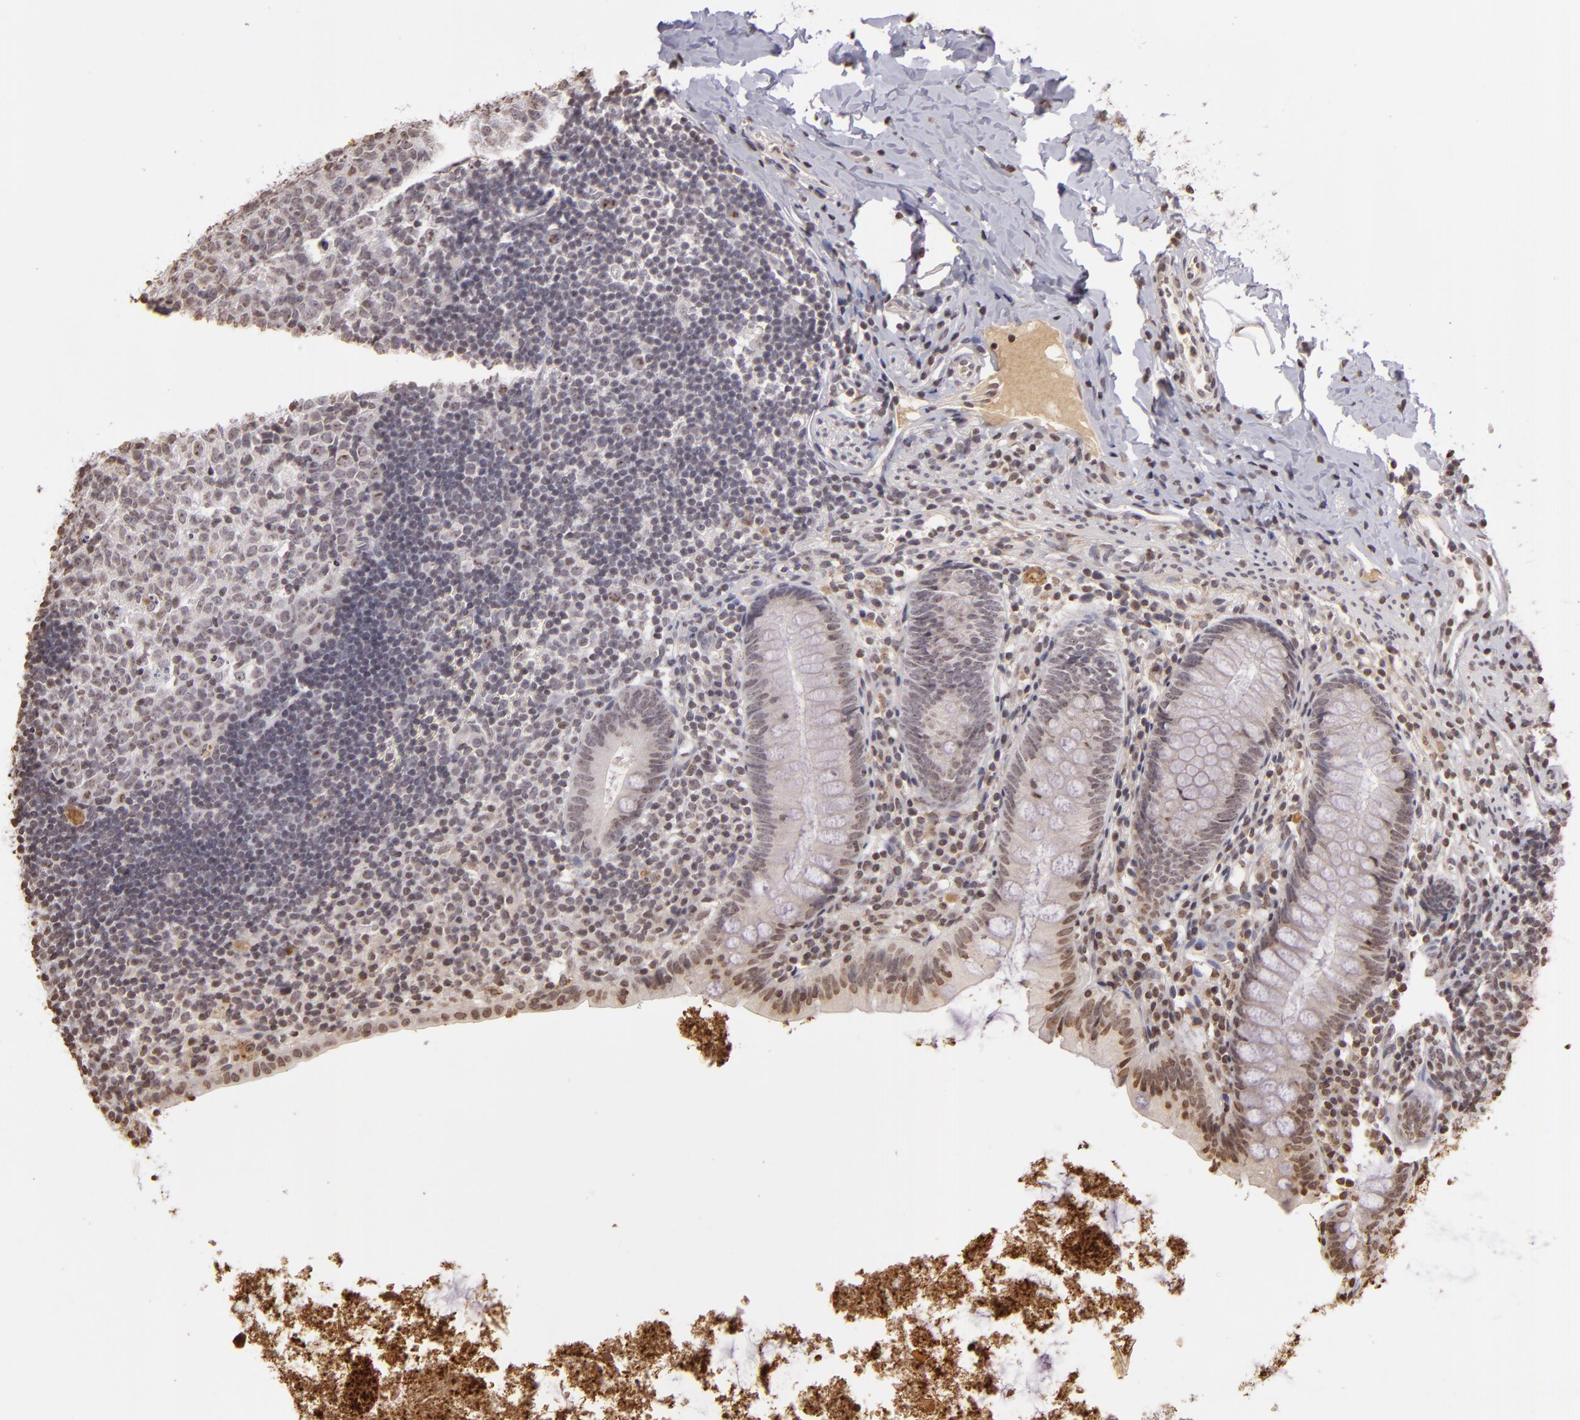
{"staining": {"intensity": "weak", "quantity": "25%-75%", "location": "nuclear"}, "tissue": "appendix", "cell_type": "Glandular cells", "image_type": "normal", "snomed": [{"axis": "morphology", "description": "Normal tissue, NOS"}, {"axis": "topography", "description": "Appendix"}], "caption": "Glandular cells display low levels of weak nuclear staining in about 25%-75% of cells in unremarkable human appendix.", "gene": "THRB", "patient": {"sex": "female", "age": 9}}